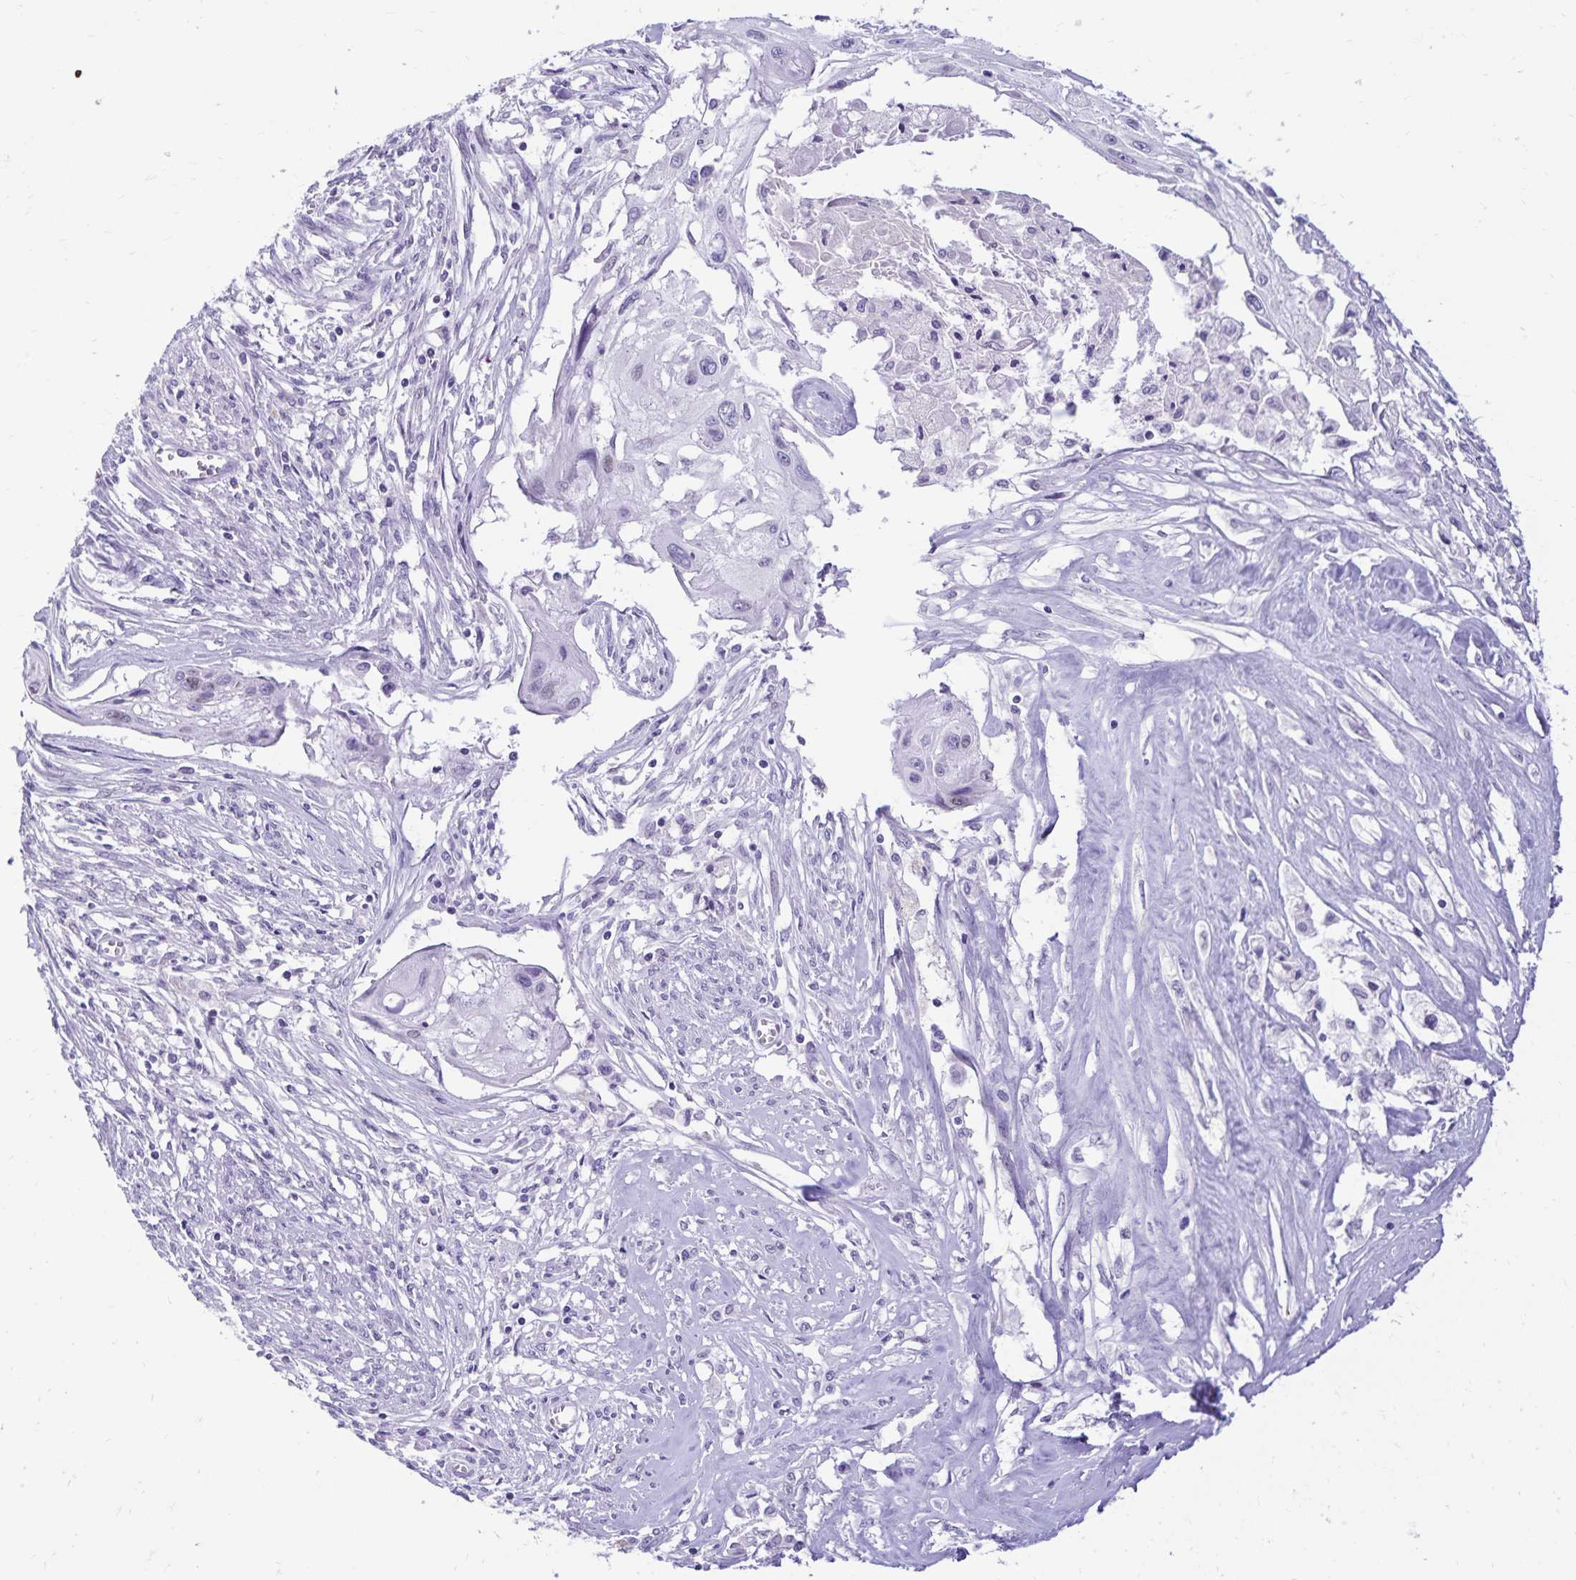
{"staining": {"intensity": "negative", "quantity": "none", "location": "none"}, "tissue": "cervical cancer", "cell_type": "Tumor cells", "image_type": "cancer", "snomed": [{"axis": "morphology", "description": "Squamous cell carcinoma, NOS"}, {"axis": "topography", "description": "Cervix"}], "caption": "DAB (3,3'-diaminobenzidine) immunohistochemical staining of human squamous cell carcinoma (cervical) demonstrates no significant positivity in tumor cells.", "gene": "FAM166C", "patient": {"sex": "female", "age": 49}}